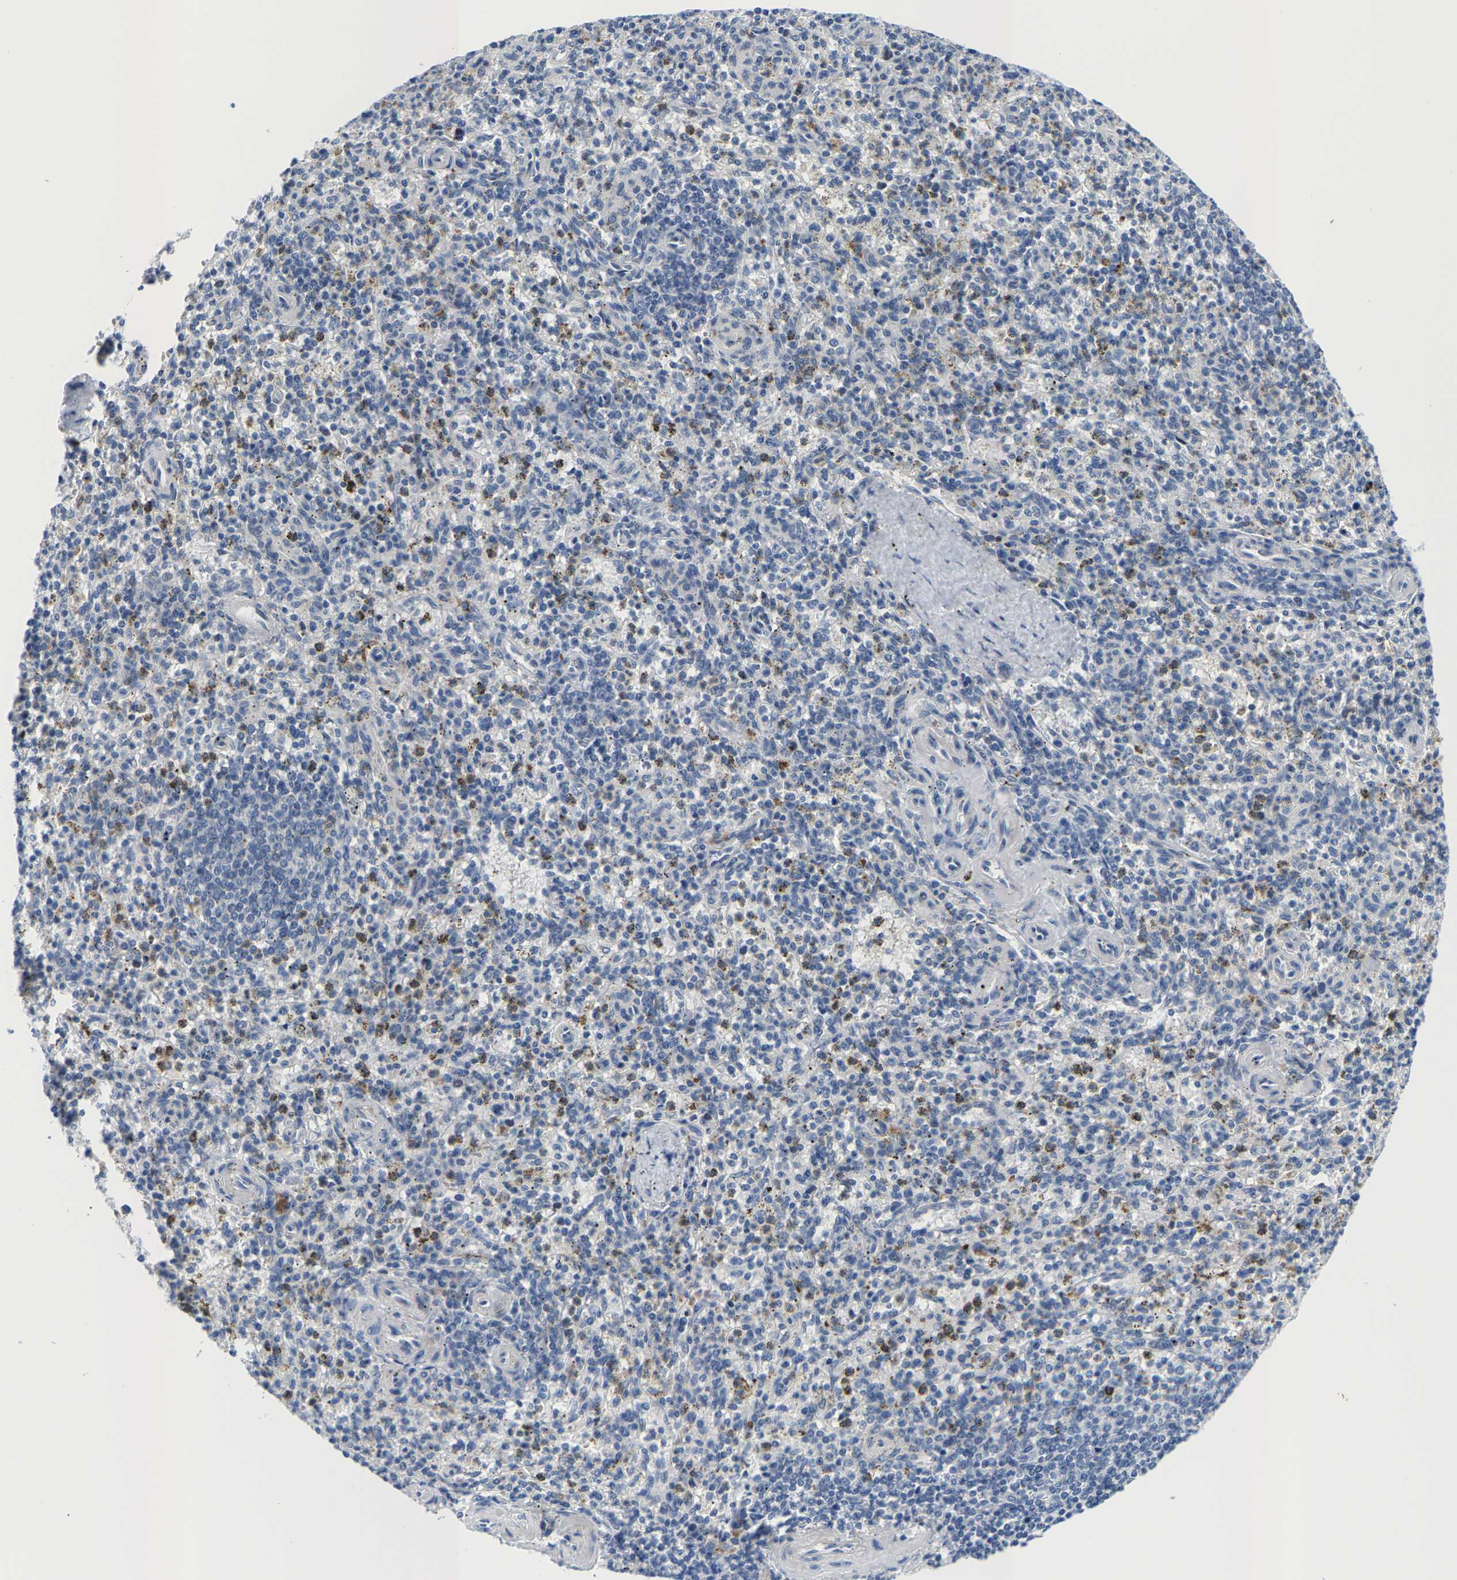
{"staining": {"intensity": "weak", "quantity": "<25%", "location": "cytoplasmic/membranous"}, "tissue": "spleen", "cell_type": "Cells in red pulp", "image_type": "normal", "snomed": [{"axis": "morphology", "description": "Normal tissue, NOS"}, {"axis": "topography", "description": "Spleen"}], "caption": "Spleen was stained to show a protein in brown. There is no significant expression in cells in red pulp. (Brightfield microscopy of DAB (3,3'-diaminobenzidine) immunohistochemistry at high magnification).", "gene": "KLHL1", "patient": {"sex": "male", "age": 72}}